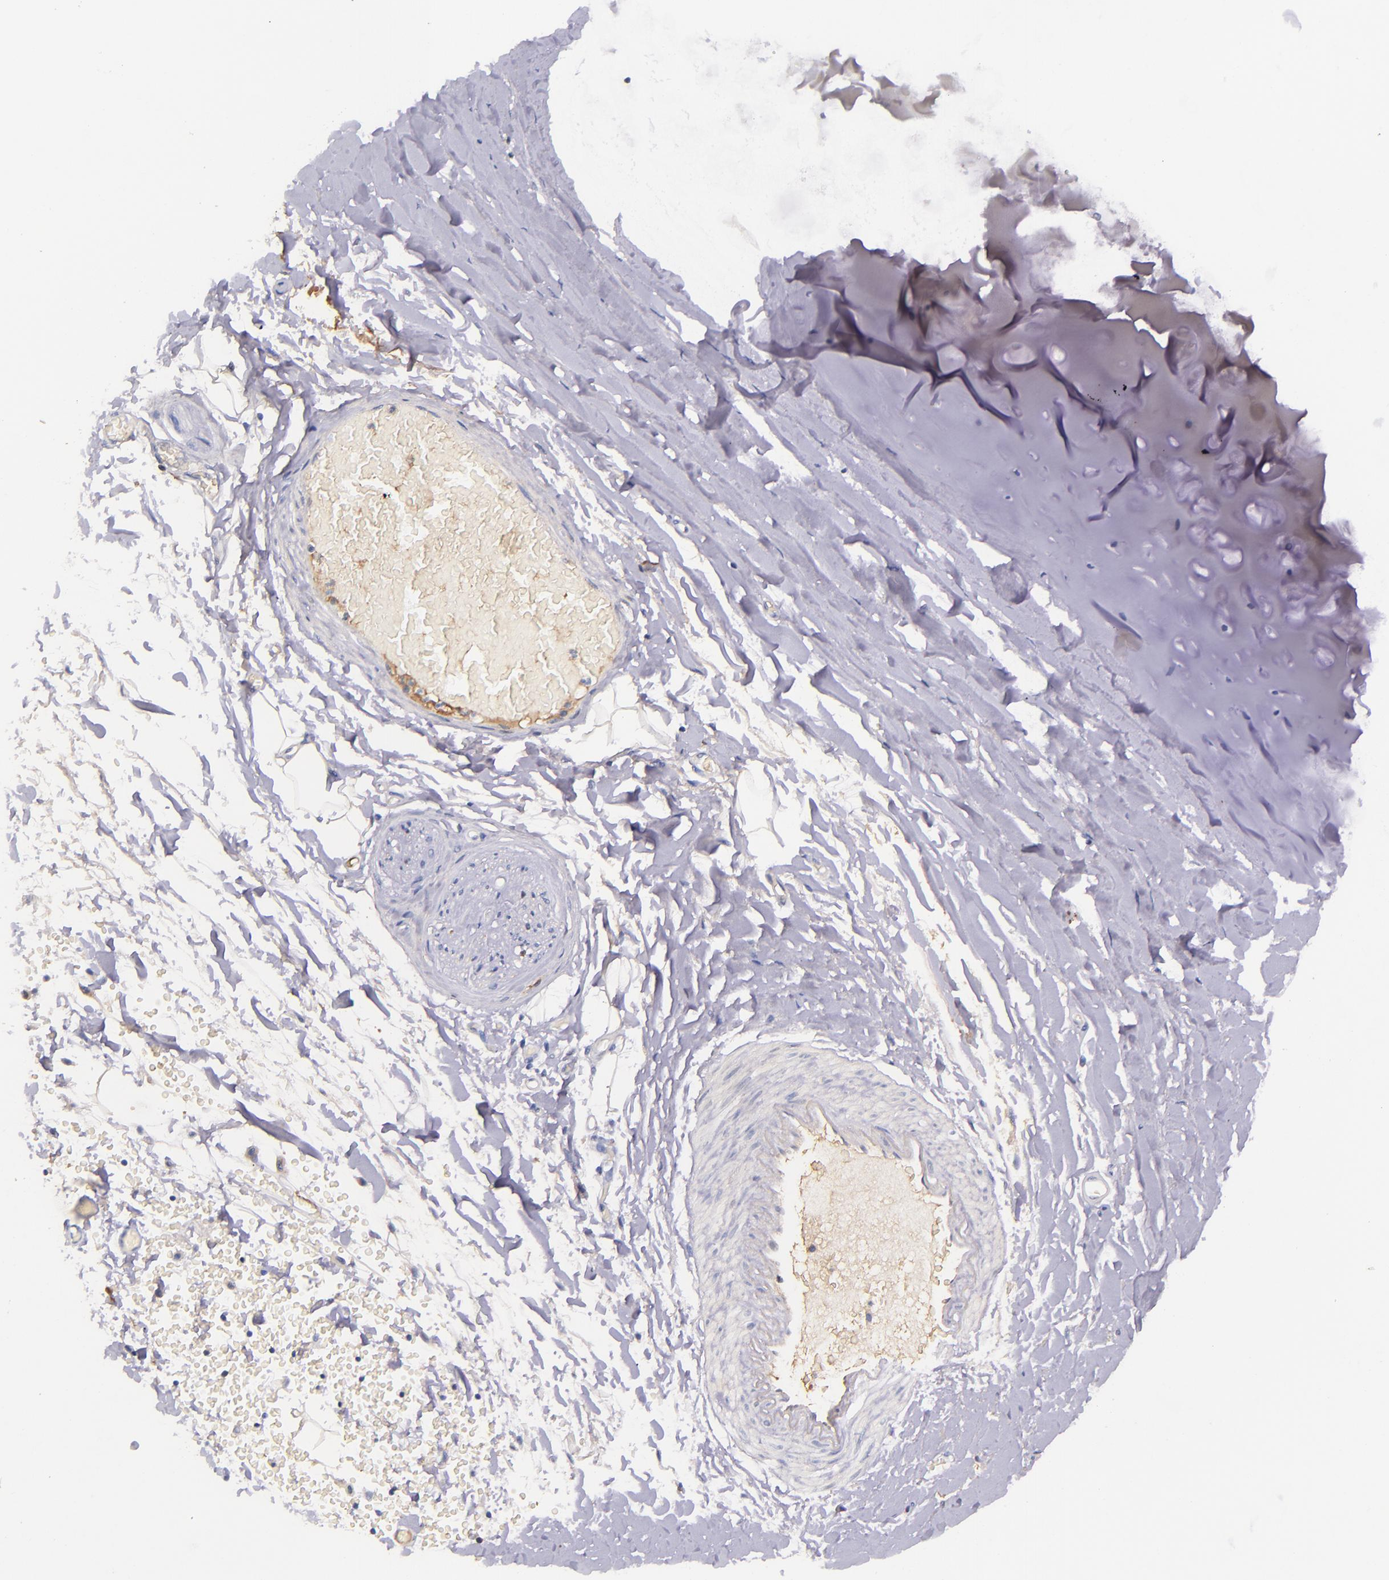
{"staining": {"intensity": "negative", "quantity": "none", "location": "none"}, "tissue": "adipose tissue", "cell_type": "Adipocytes", "image_type": "normal", "snomed": [{"axis": "morphology", "description": "Normal tissue, NOS"}, {"axis": "topography", "description": "Bronchus"}, {"axis": "topography", "description": "Lung"}], "caption": "There is no significant positivity in adipocytes of adipose tissue. (DAB (3,3'-diaminobenzidine) IHC visualized using brightfield microscopy, high magnification).", "gene": "KNG1", "patient": {"sex": "female", "age": 56}}